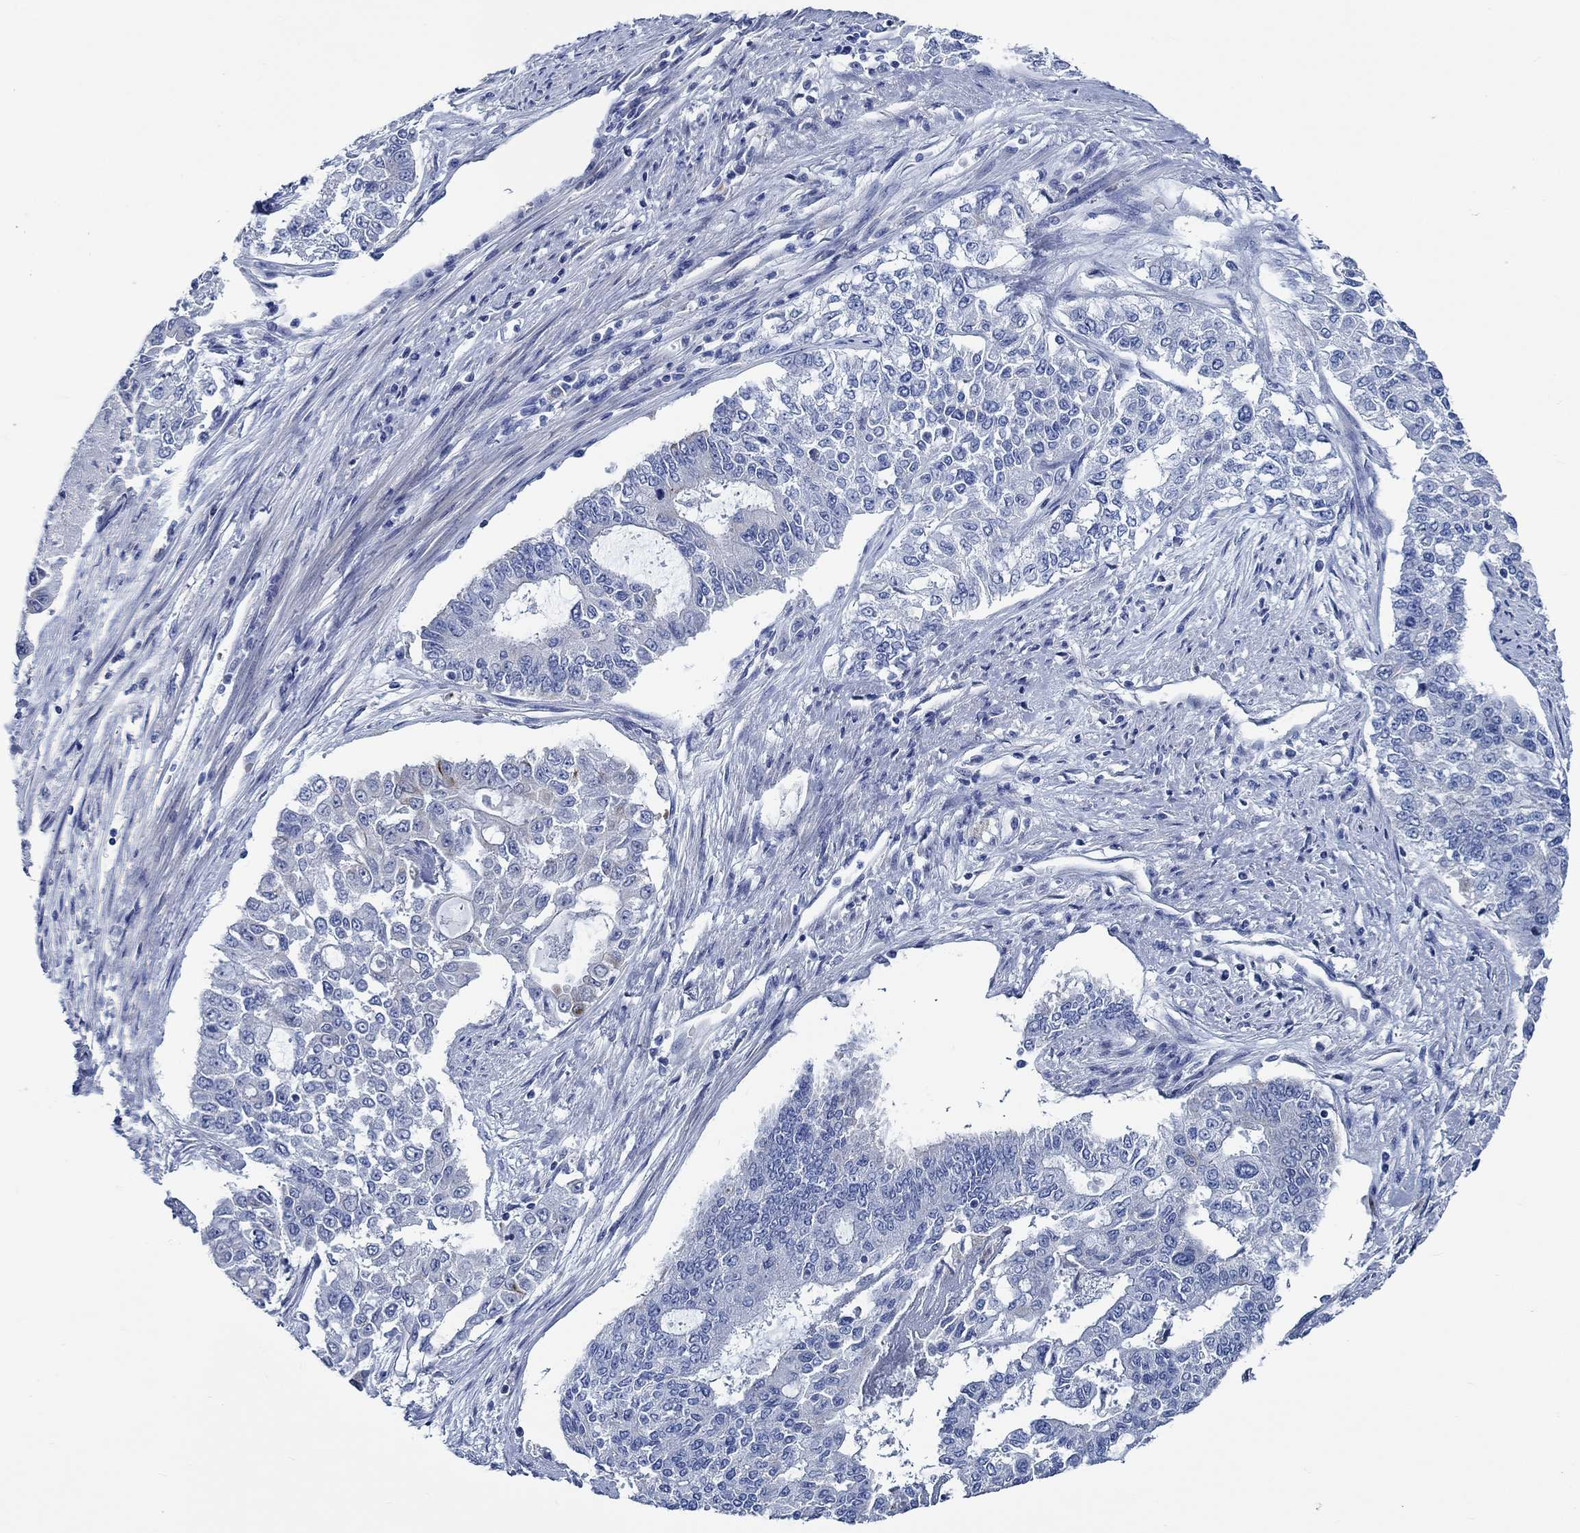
{"staining": {"intensity": "negative", "quantity": "none", "location": "none"}, "tissue": "endometrial cancer", "cell_type": "Tumor cells", "image_type": "cancer", "snomed": [{"axis": "morphology", "description": "Adenocarcinoma, NOS"}, {"axis": "topography", "description": "Uterus"}], "caption": "Immunohistochemistry (IHC) of endometrial cancer (adenocarcinoma) exhibits no positivity in tumor cells.", "gene": "SVEP1", "patient": {"sex": "female", "age": 59}}